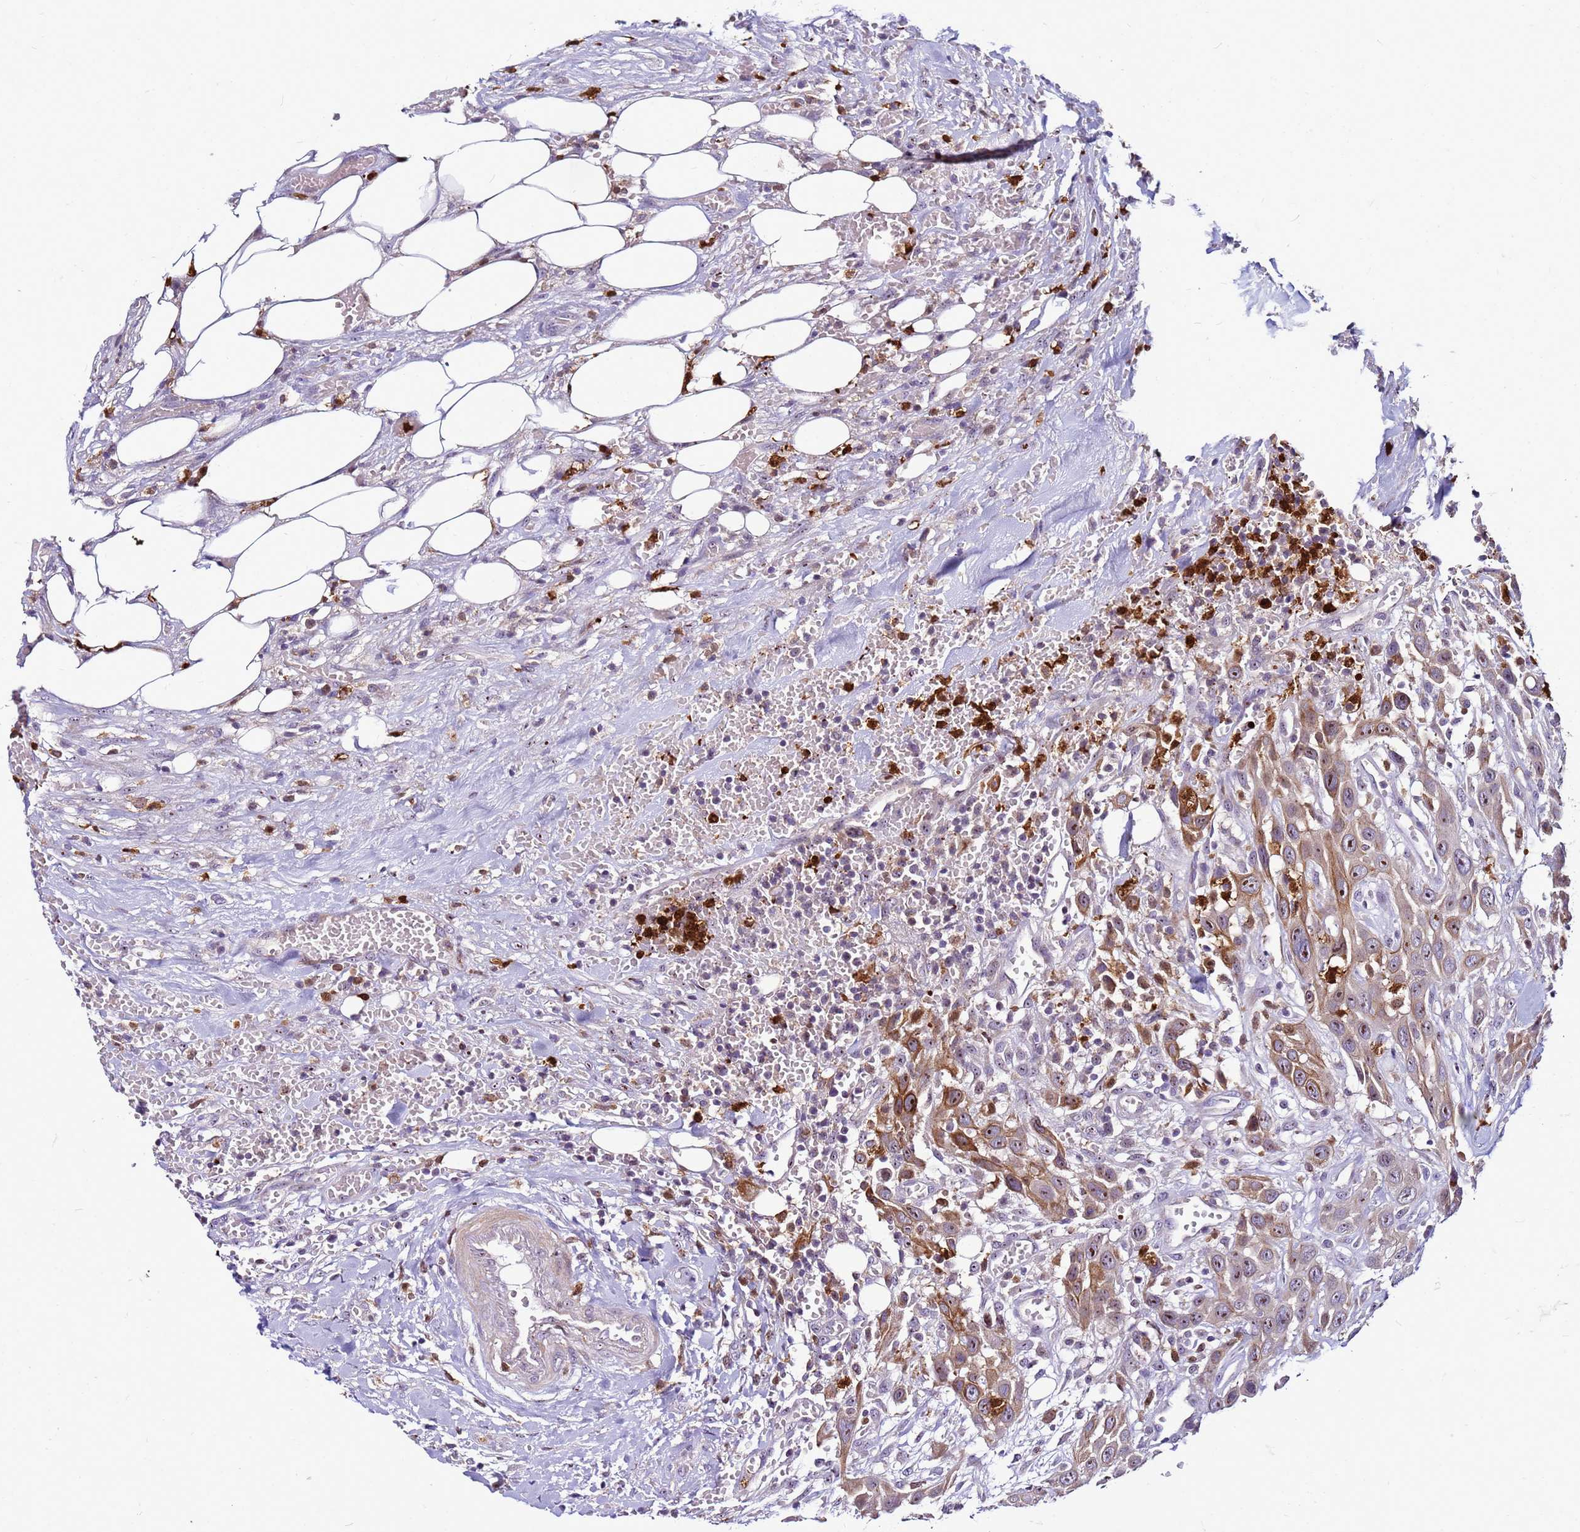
{"staining": {"intensity": "moderate", "quantity": ">75%", "location": "cytoplasmic/membranous,nuclear"}, "tissue": "head and neck cancer", "cell_type": "Tumor cells", "image_type": "cancer", "snomed": [{"axis": "morphology", "description": "Squamous cell carcinoma, NOS"}, {"axis": "topography", "description": "Head-Neck"}], "caption": "Protein analysis of squamous cell carcinoma (head and neck) tissue demonstrates moderate cytoplasmic/membranous and nuclear expression in approximately >75% of tumor cells.", "gene": "VPS4B", "patient": {"sex": "male", "age": 81}}